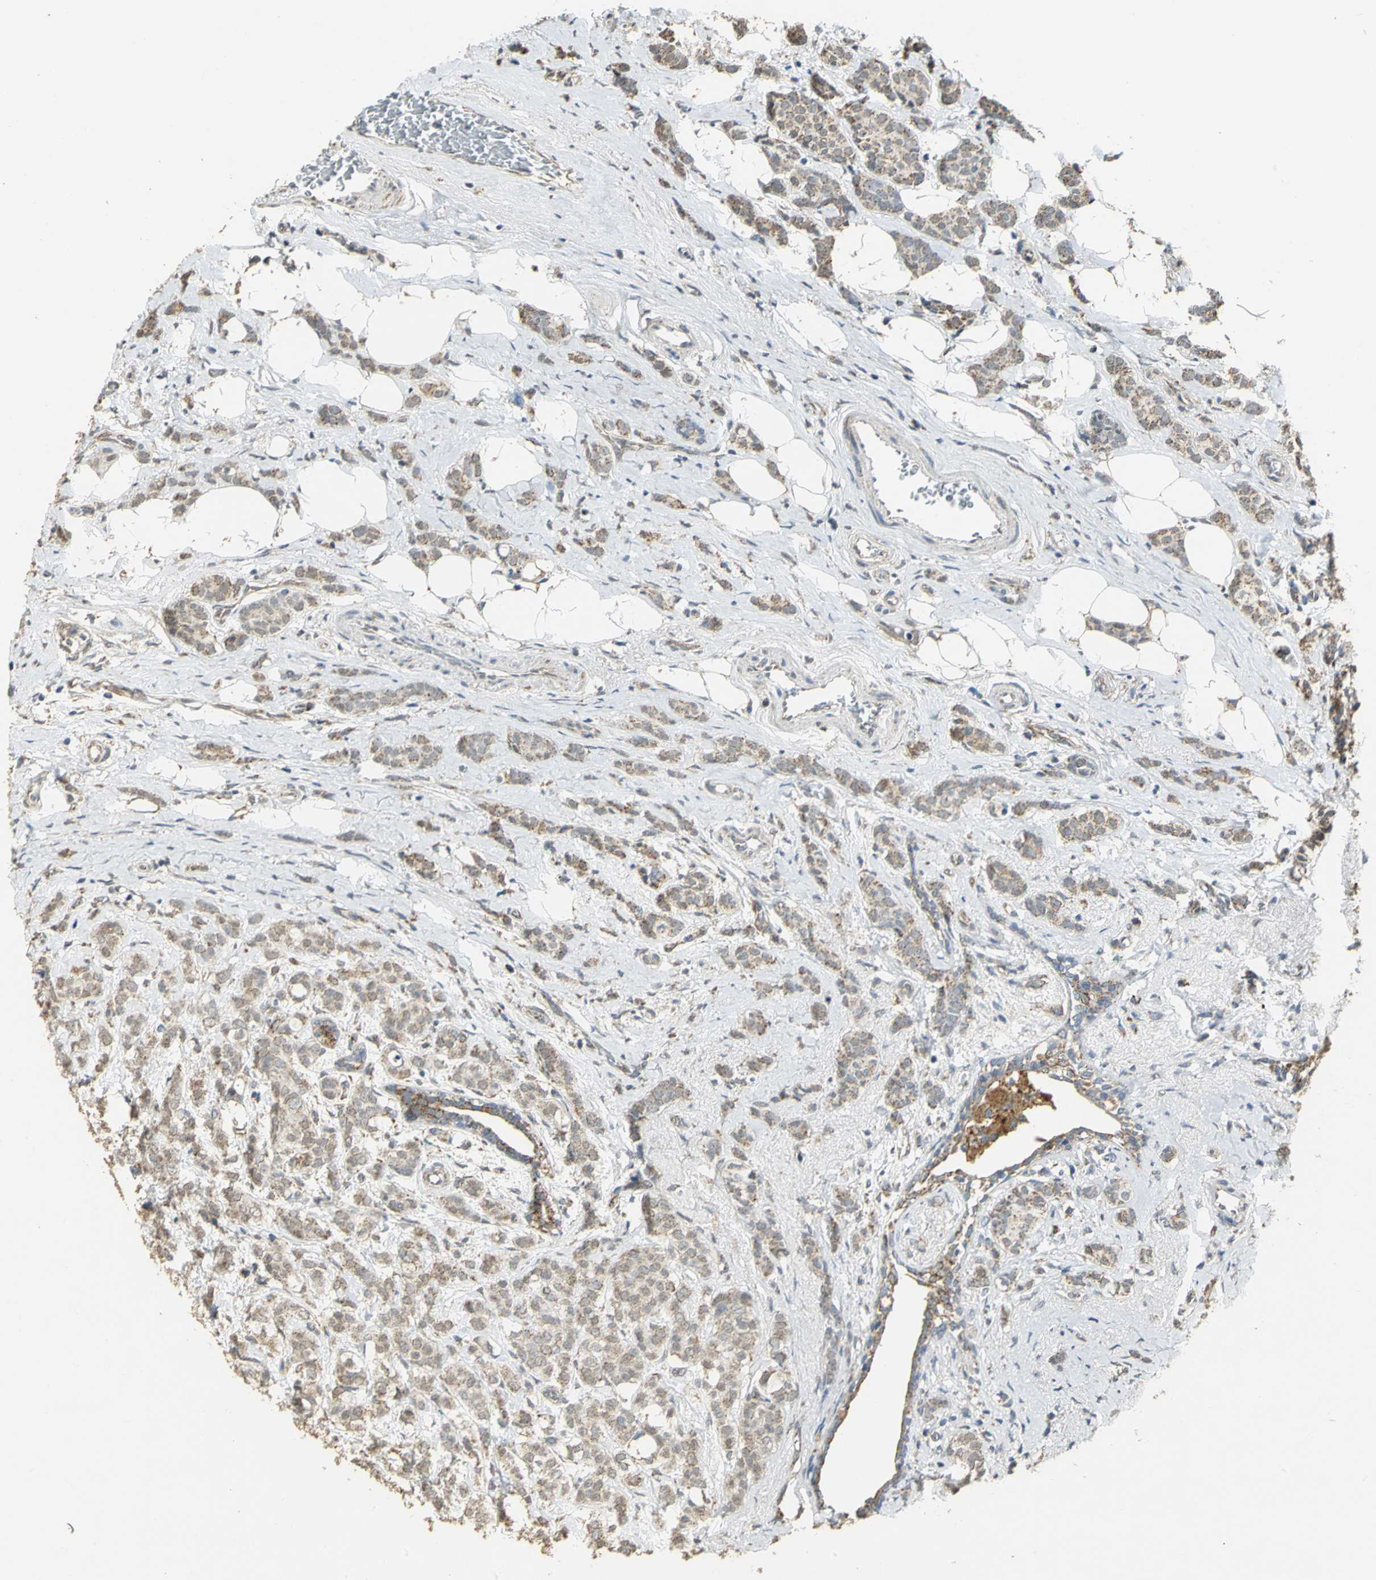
{"staining": {"intensity": "moderate", "quantity": "25%-75%", "location": "cytoplasmic/membranous"}, "tissue": "breast cancer", "cell_type": "Tumor cells", "image_type": "cancer", "snomed": [{"axis": "morphology", "description": "Lobular carcinoma"}, {"axis": "topography", "description": "Breast"}], "caption": "Breast cancer (lobular carcinoma) stained with a protein marker exhibits moderate staining in tumor cells.", "gene": "NDUFB5", "patient": {"sex": "female", "age": 60}}